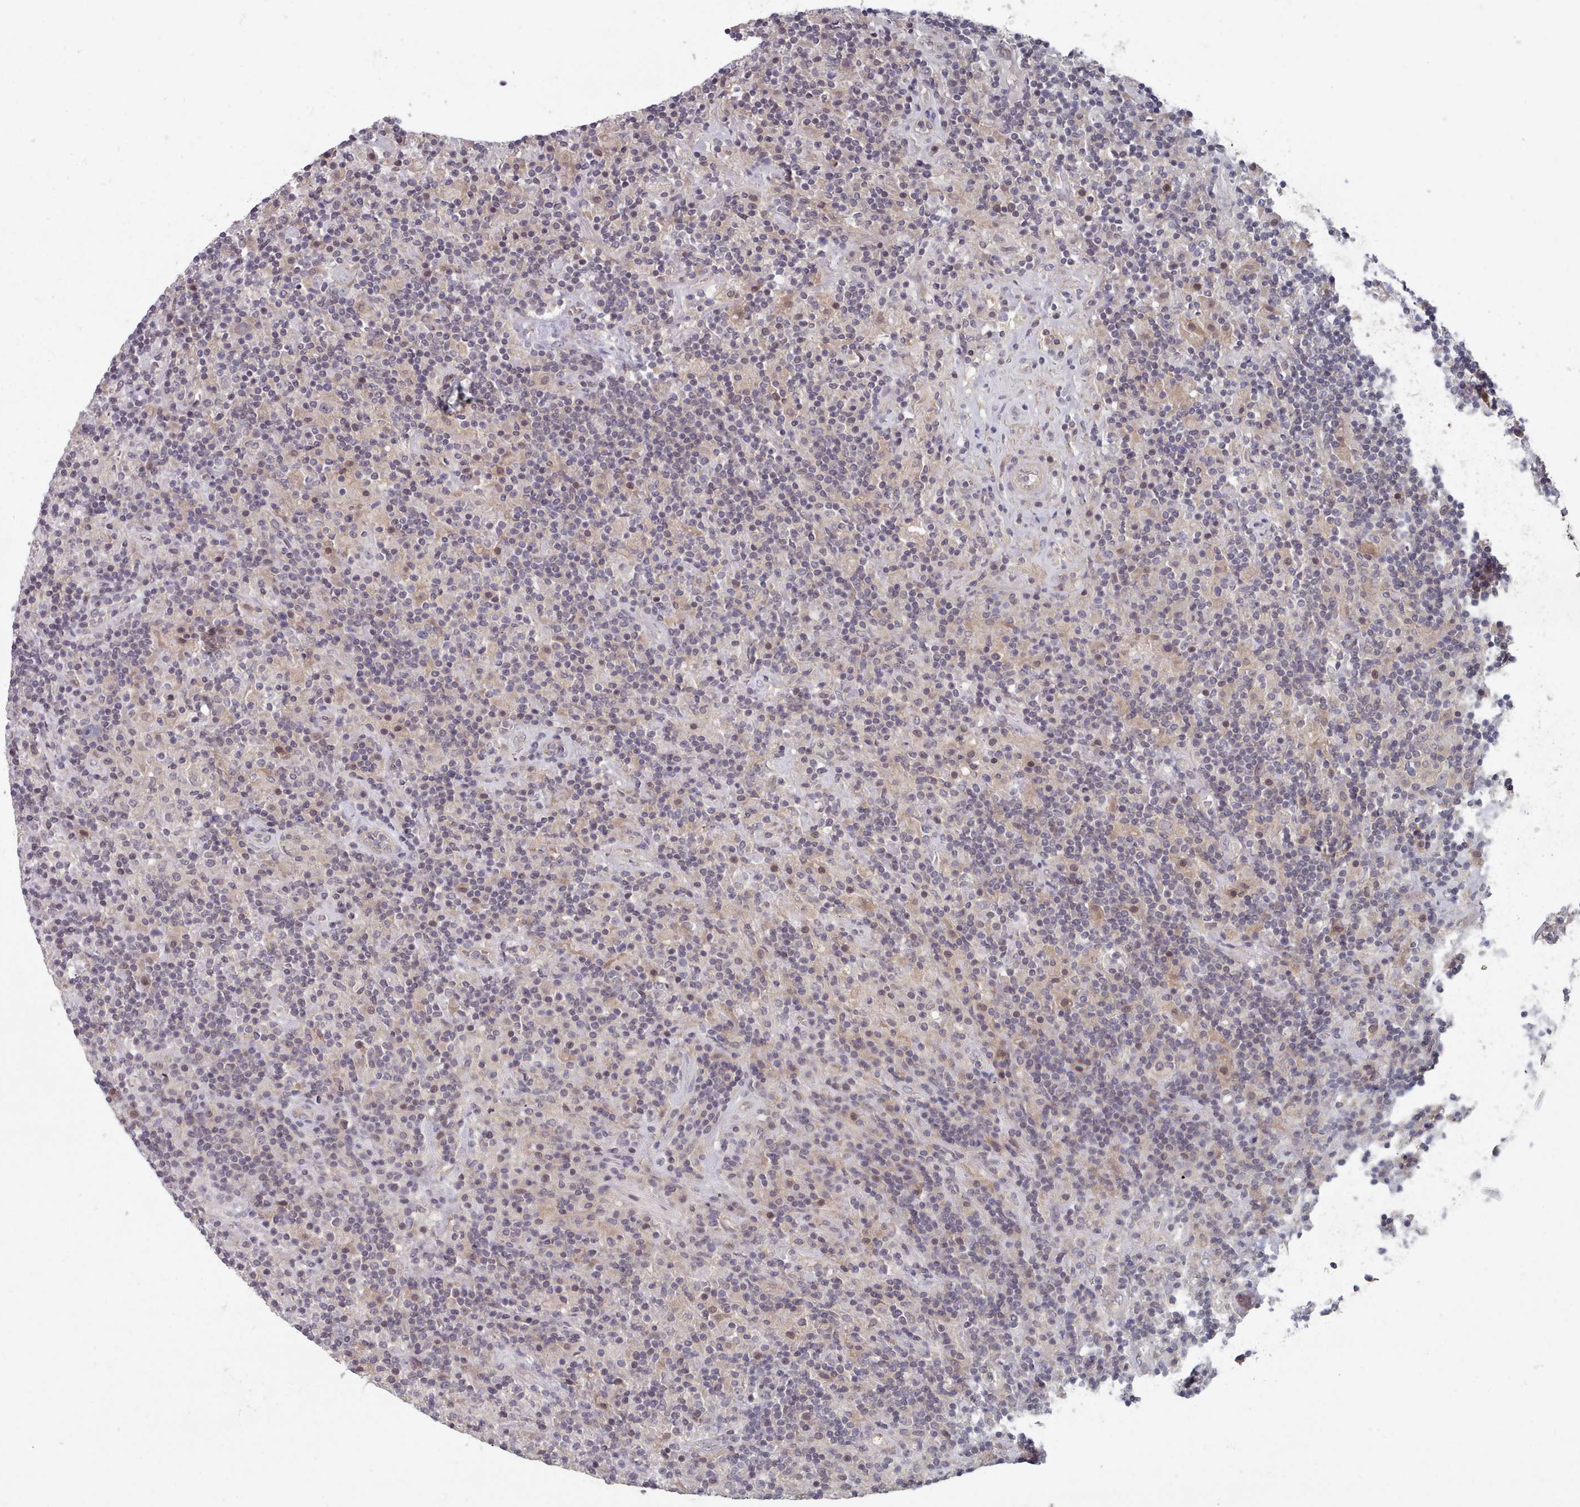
{"staining": {"intensity": "negative", "quantity": "none", "location": "none"}, "tissue": "lymphoma", "cell_type": "Tumor cells", "image_type": "cancer", "snomed": [{"axis": "morphology", "description": "Hodgkin's disease, NOS"}, {"axis": "topography", "description": "Lymph node"}], "caption": "DAB (3,3'-diaminobenzidine) immunohistochemical staining of Hodgkin's disease displays no significant staining in tumor cells. (Brightfield microscopy of DAB IHC at high magnification).", "gene": "HYAL3", "patient": {"sex": "male", "age": 70}}